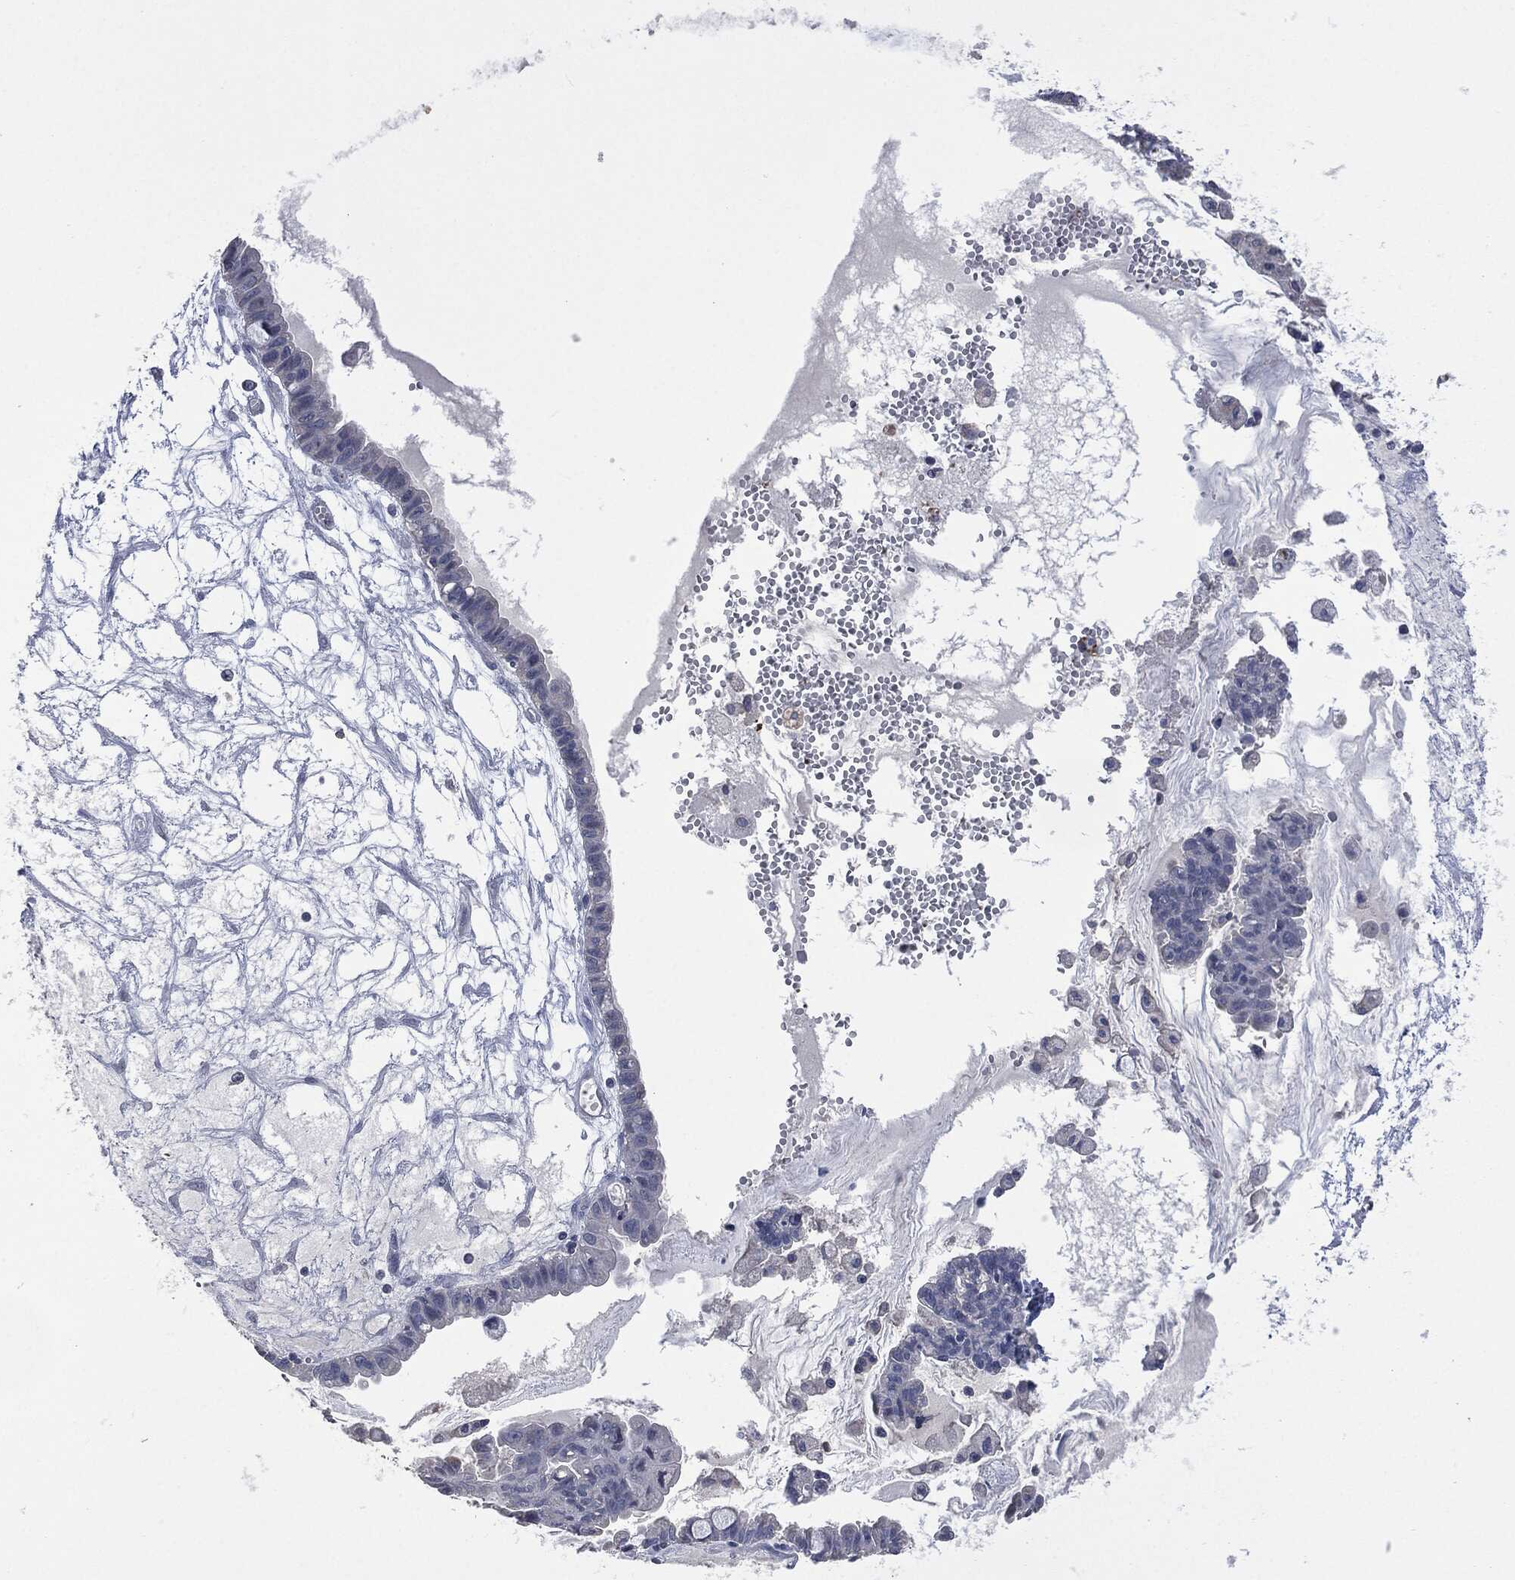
{"staining": {"intensity": "negative", "quantity": "none", "location": "none"}, "tissue": "ovarian cancer", "cell_type": "Tumor cells", "image_type": "cancer", "snomed": [{"axis": "morphology", "description": "Cystadenocarcinoma, mucinous, NOS"}, {"axis": "topography", "description": "Ovary"}], "caption": "The photomicrograph displays no staining of tumor cells in ovarian cancer.", "gene": "CD33", "patient": {"sex": "female", "age": 63}}